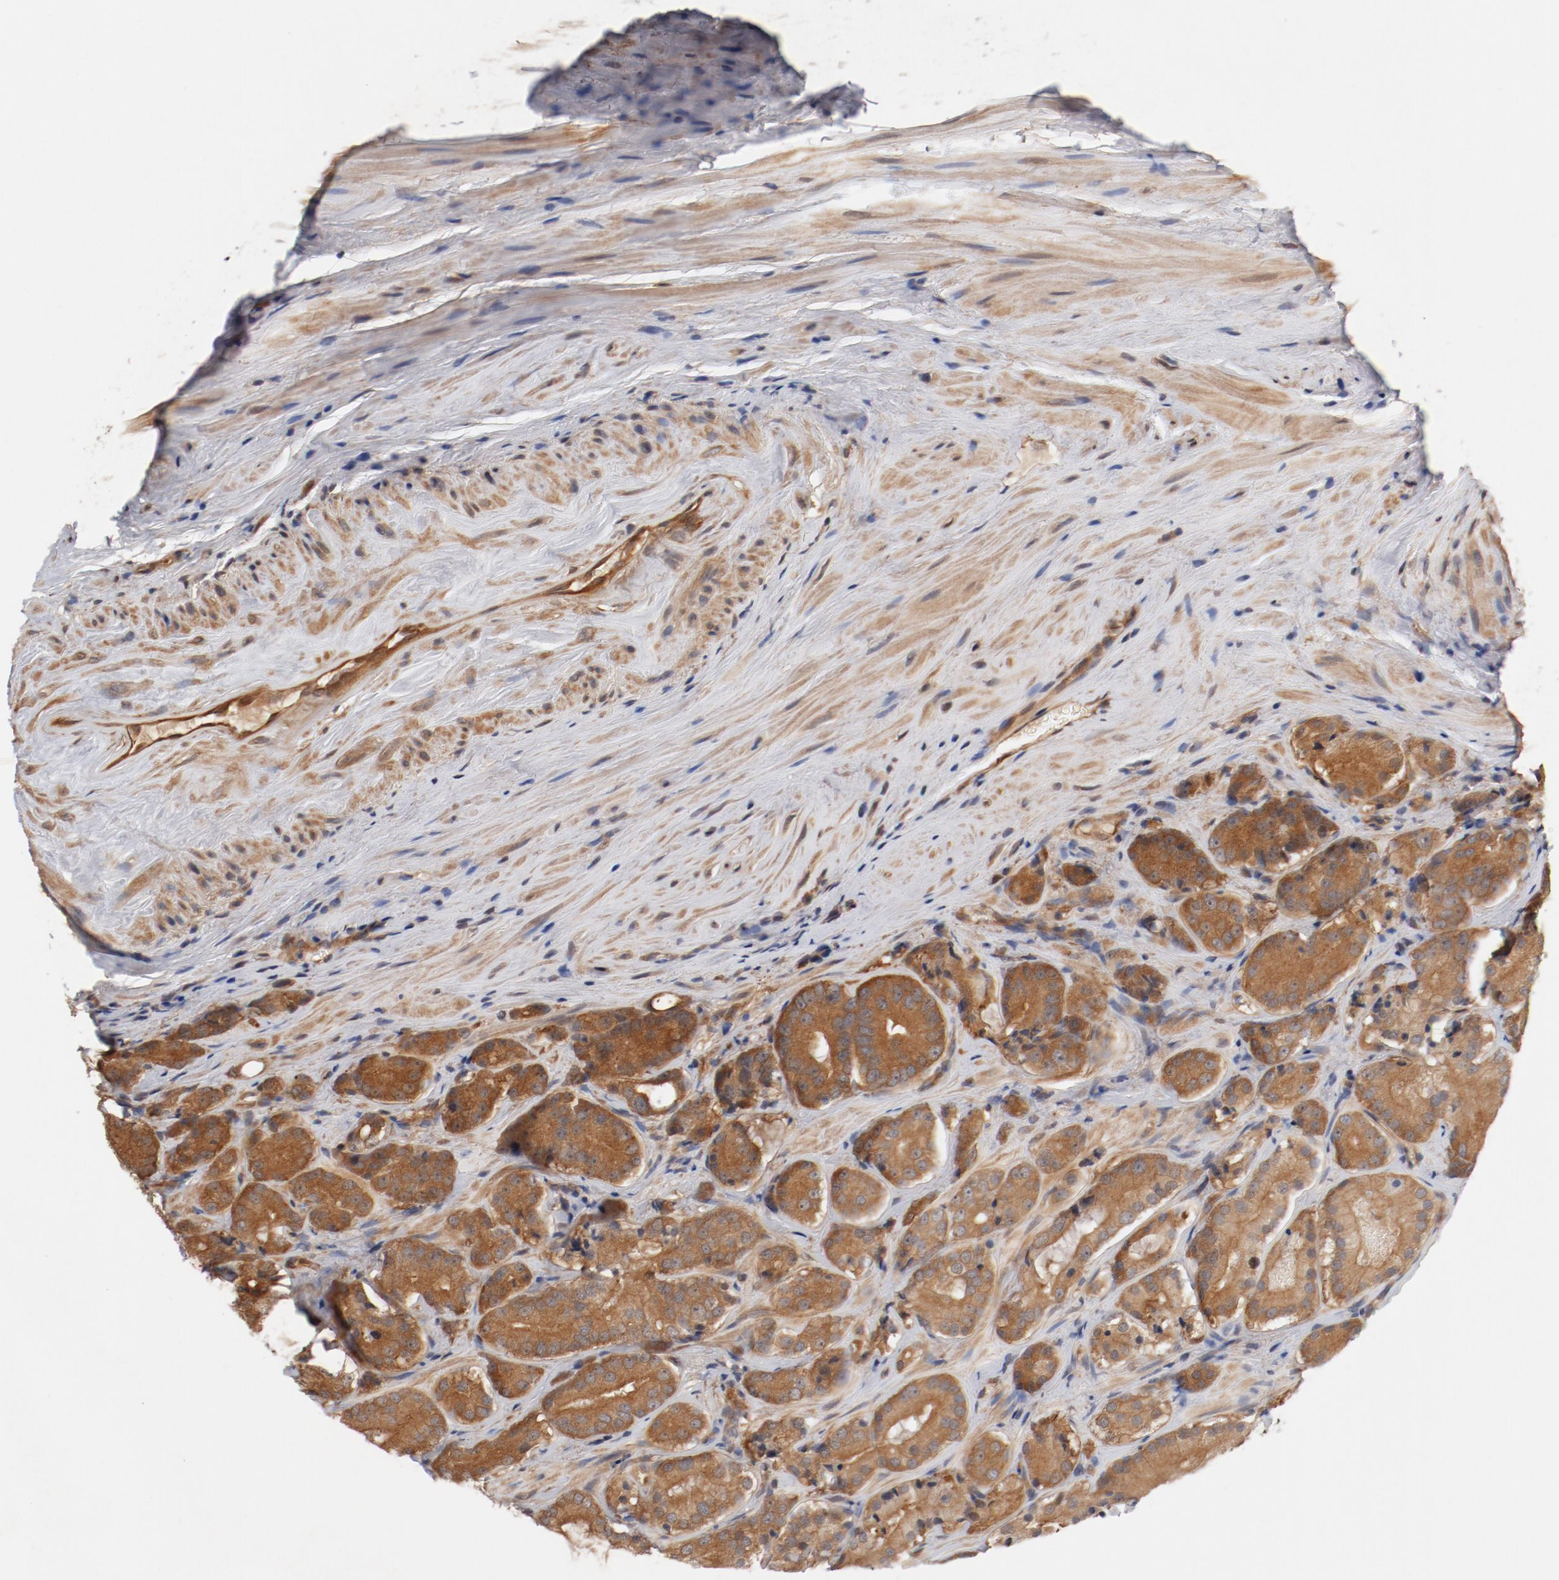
{"staining": {"intensity": "moderate", "quantity": ">75%", "location": "cytoplasmic/membranous"}, "tissue": "prostate cancer", "cell_type": "Tumor cells", "image_type": "cancer", "snomed": [{"axis": "morphology", "description": "Adenocarcinoma, High grade"}, {"axis": "topography", "description": "Prostate"}], "caption": "This is an image of immunohistochemistry (IHC) staining of prostate cancer, which shows moderate positivity in the cytoplasmic/membranous of tumor cells.", "gene": "PITPNM2", "patient": {"sex": "male", "age": 70}}